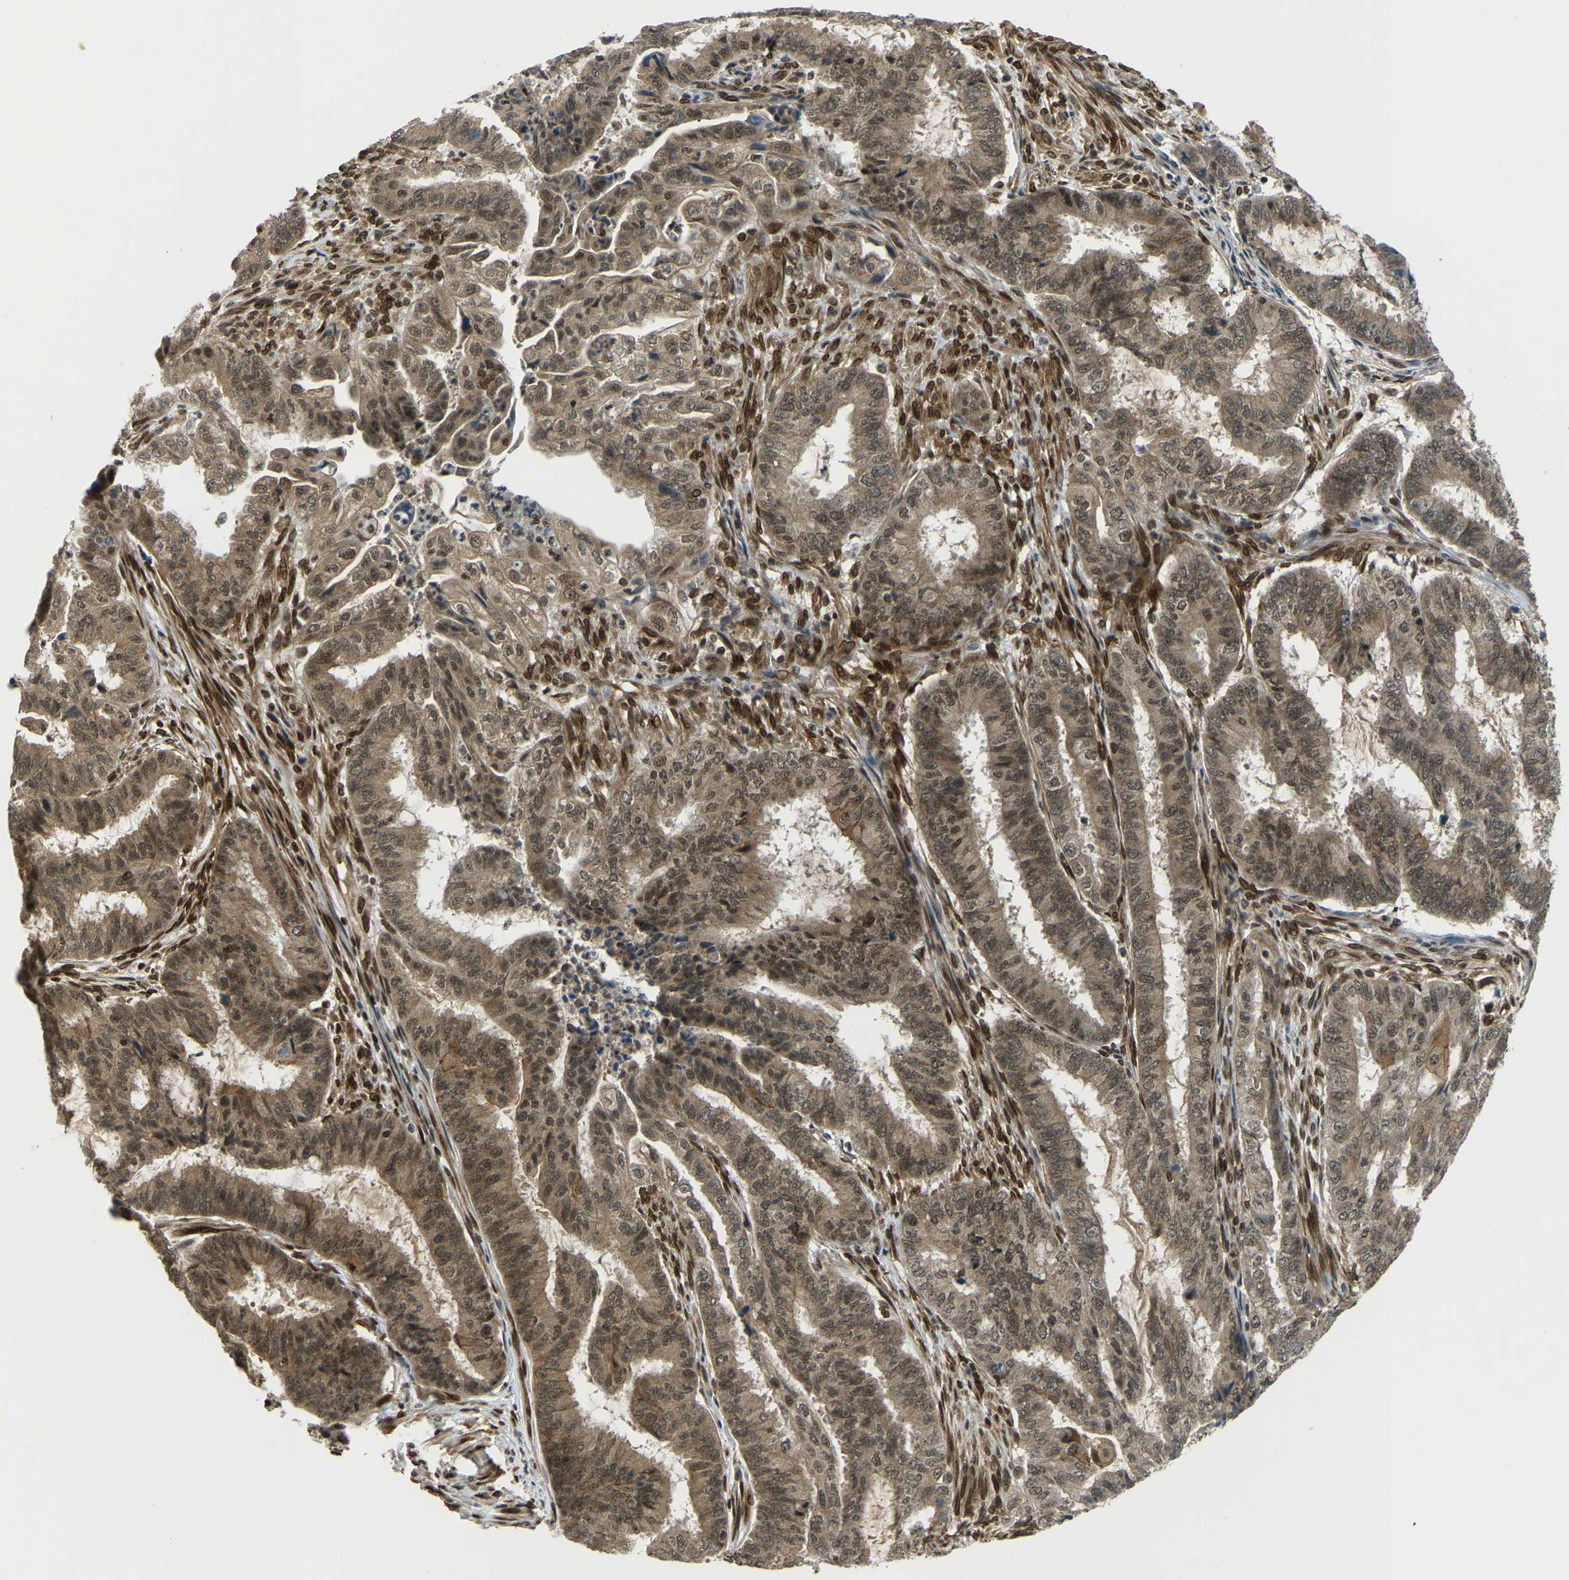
{"staining": {"intensity": "moderate", "quantity": ">75%", "location": "cytoplasmic/membranous,nuclear"}, "tissue": "endometrial cancer", "cell_type": "Tumor cells", "image_type": "cancer", "snomed": [{"axis": "morphology", "description": "Adenocarcinoma, NOS"}, {"axis": "topography", "description": "Endometrium"}], "caption": "The photomicrograph exhibits immunohistochemical staining of adenocarcinoma (endometrial). There is moderate cytoplasmic/membranous and nuclear positivity is seen in about >75% of tumor cells.", "gene": "SYNE1", "patient": {"sex": "female", "age": 51}}